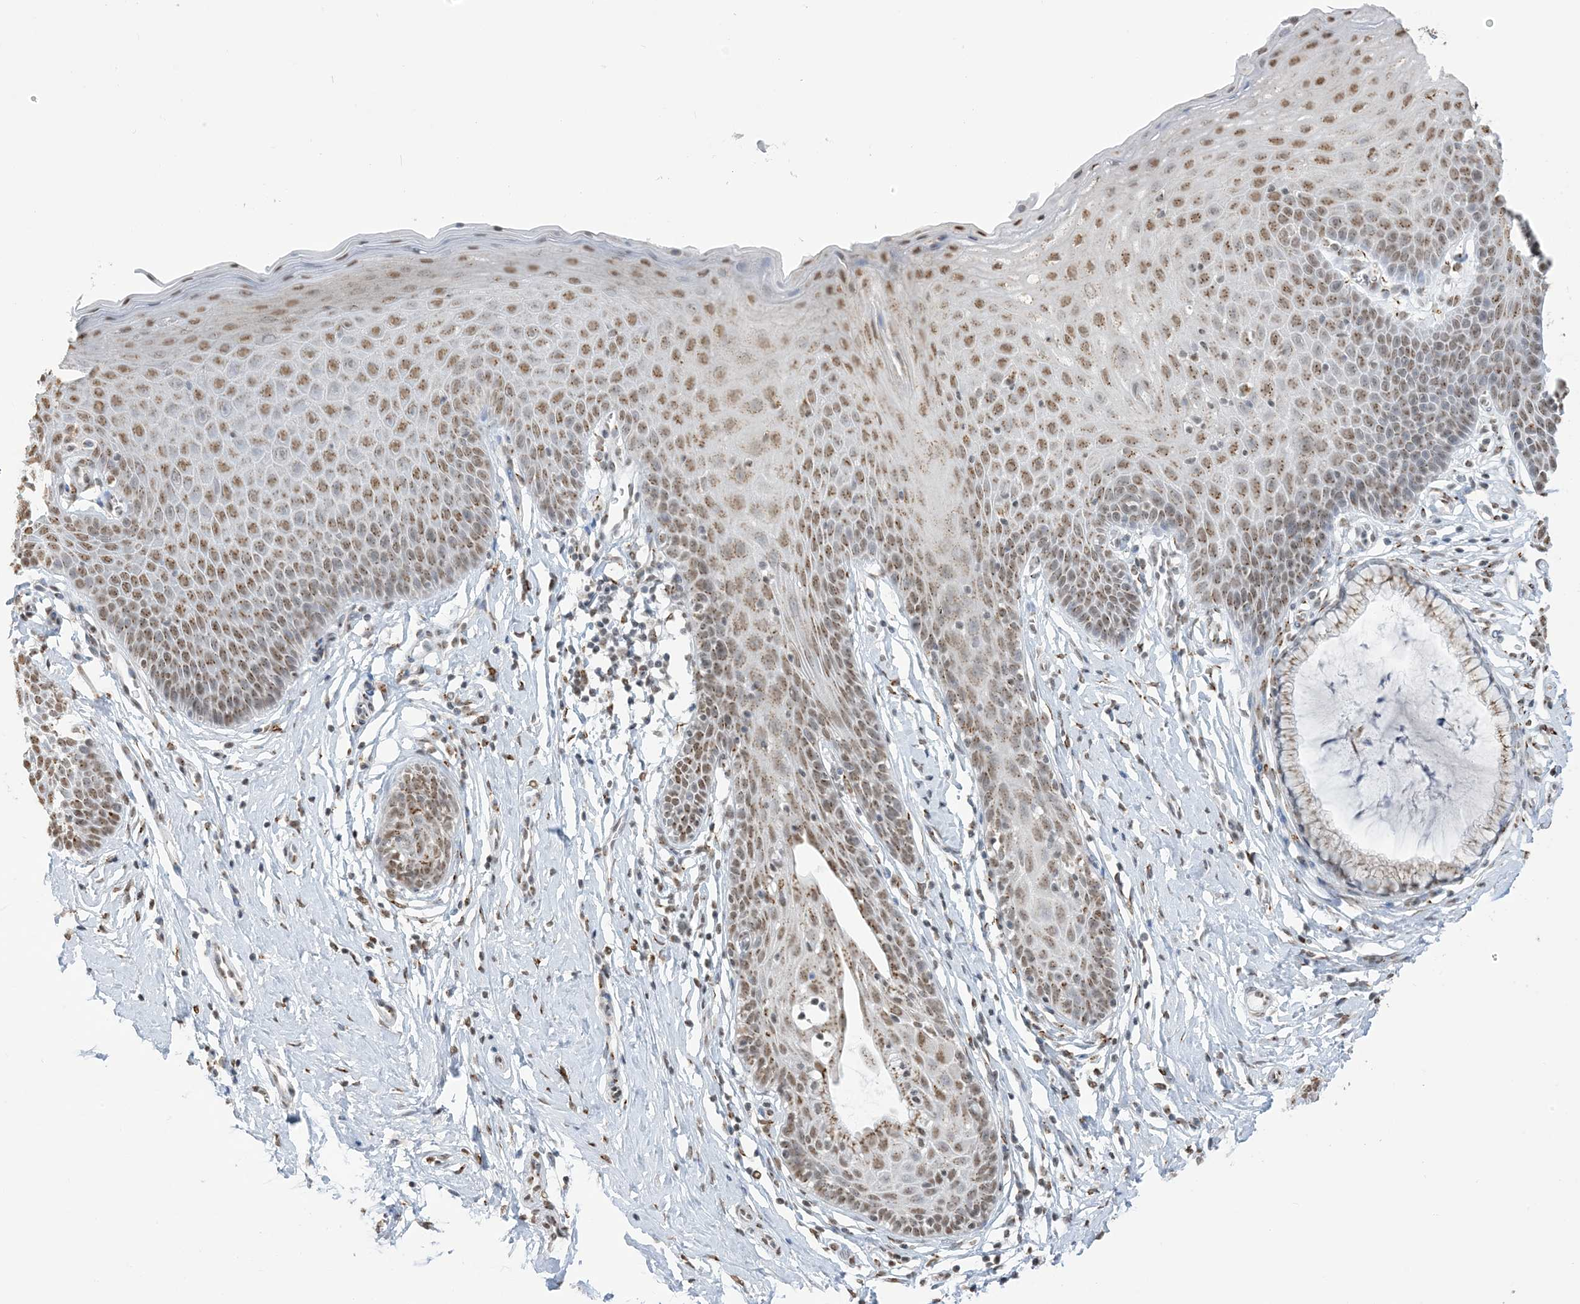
{"staining": {"intensity": "weak", "quantity": ">75%", "location": "cytoplasmic/membranous"}, "tissue": "cervix", "cell_type": "Glandular cells", "image_type": "normal", "snomed": [{"axis": "morphology", "description": "Normal tissue, NOS"}, {"axis": "topography", "description": "Cervix"}], "caption": "This is a micrograph of immunohistochemistry (IHC) staining of normal cervix, which shows weak staining in the cytoplasmic/membranous of glandular cells.", "gene": "GPR107", "patient": {"sex": "female", "age": 36}}